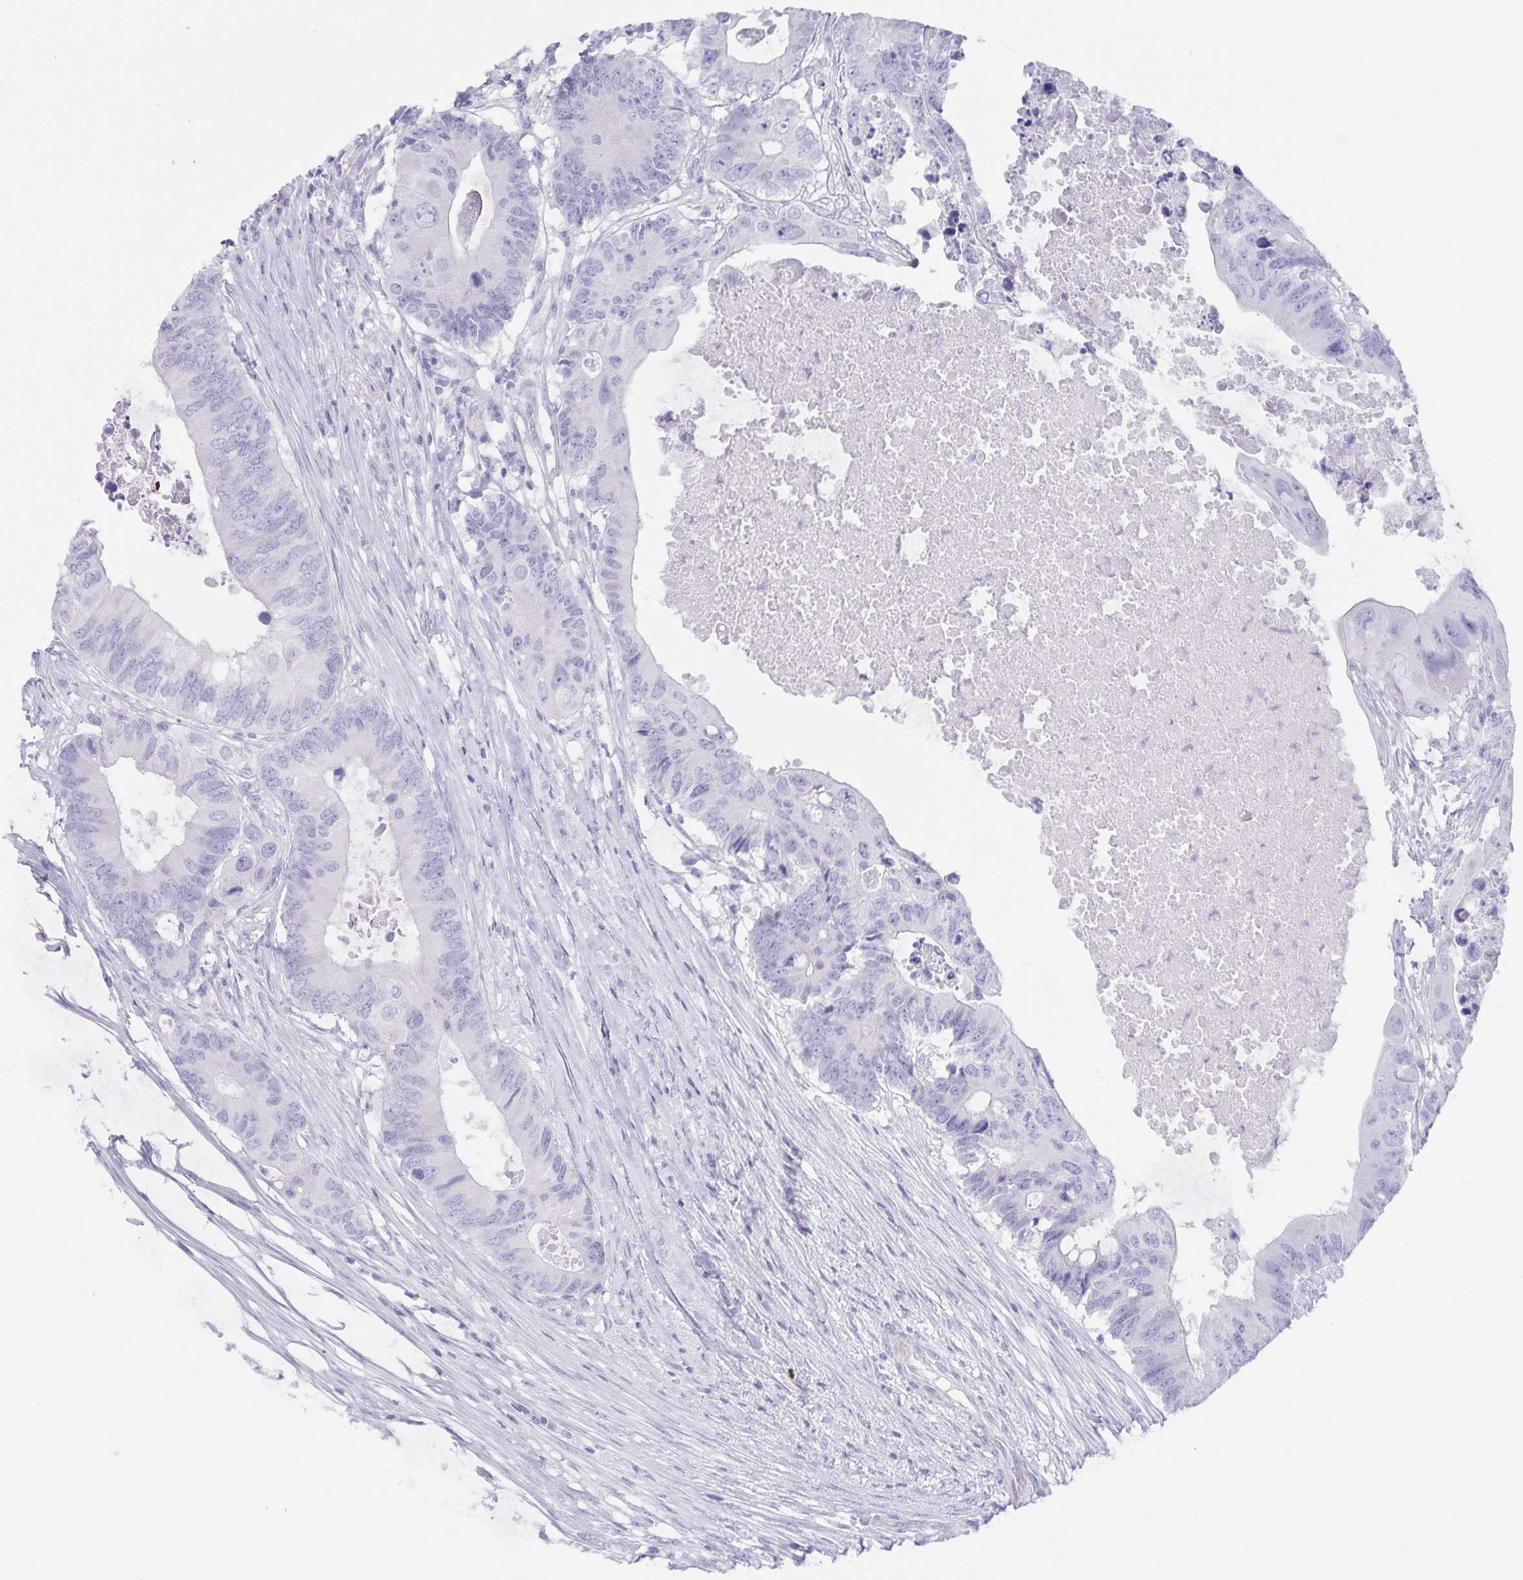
{"staining": {"intensity": "negative", "quantity": "none", "location": "none"}, "tissue": "colorectal cancer", "cell_type": "Tumor cells", "image_type": "cancer", "snomed": [{"axis": "morphology", "description": "Adenocarcinoma, NOS"}, {"axis": "topography", "description": "Colon"}], "caption": "High power microscopy micrograph of an IHC photomicrograph of colorectal cancer (adenocarcinoma), revealing no significant expression in tumor cells.", "gene": "AQP4", "patient": {"sex": "male", "age": 71}}